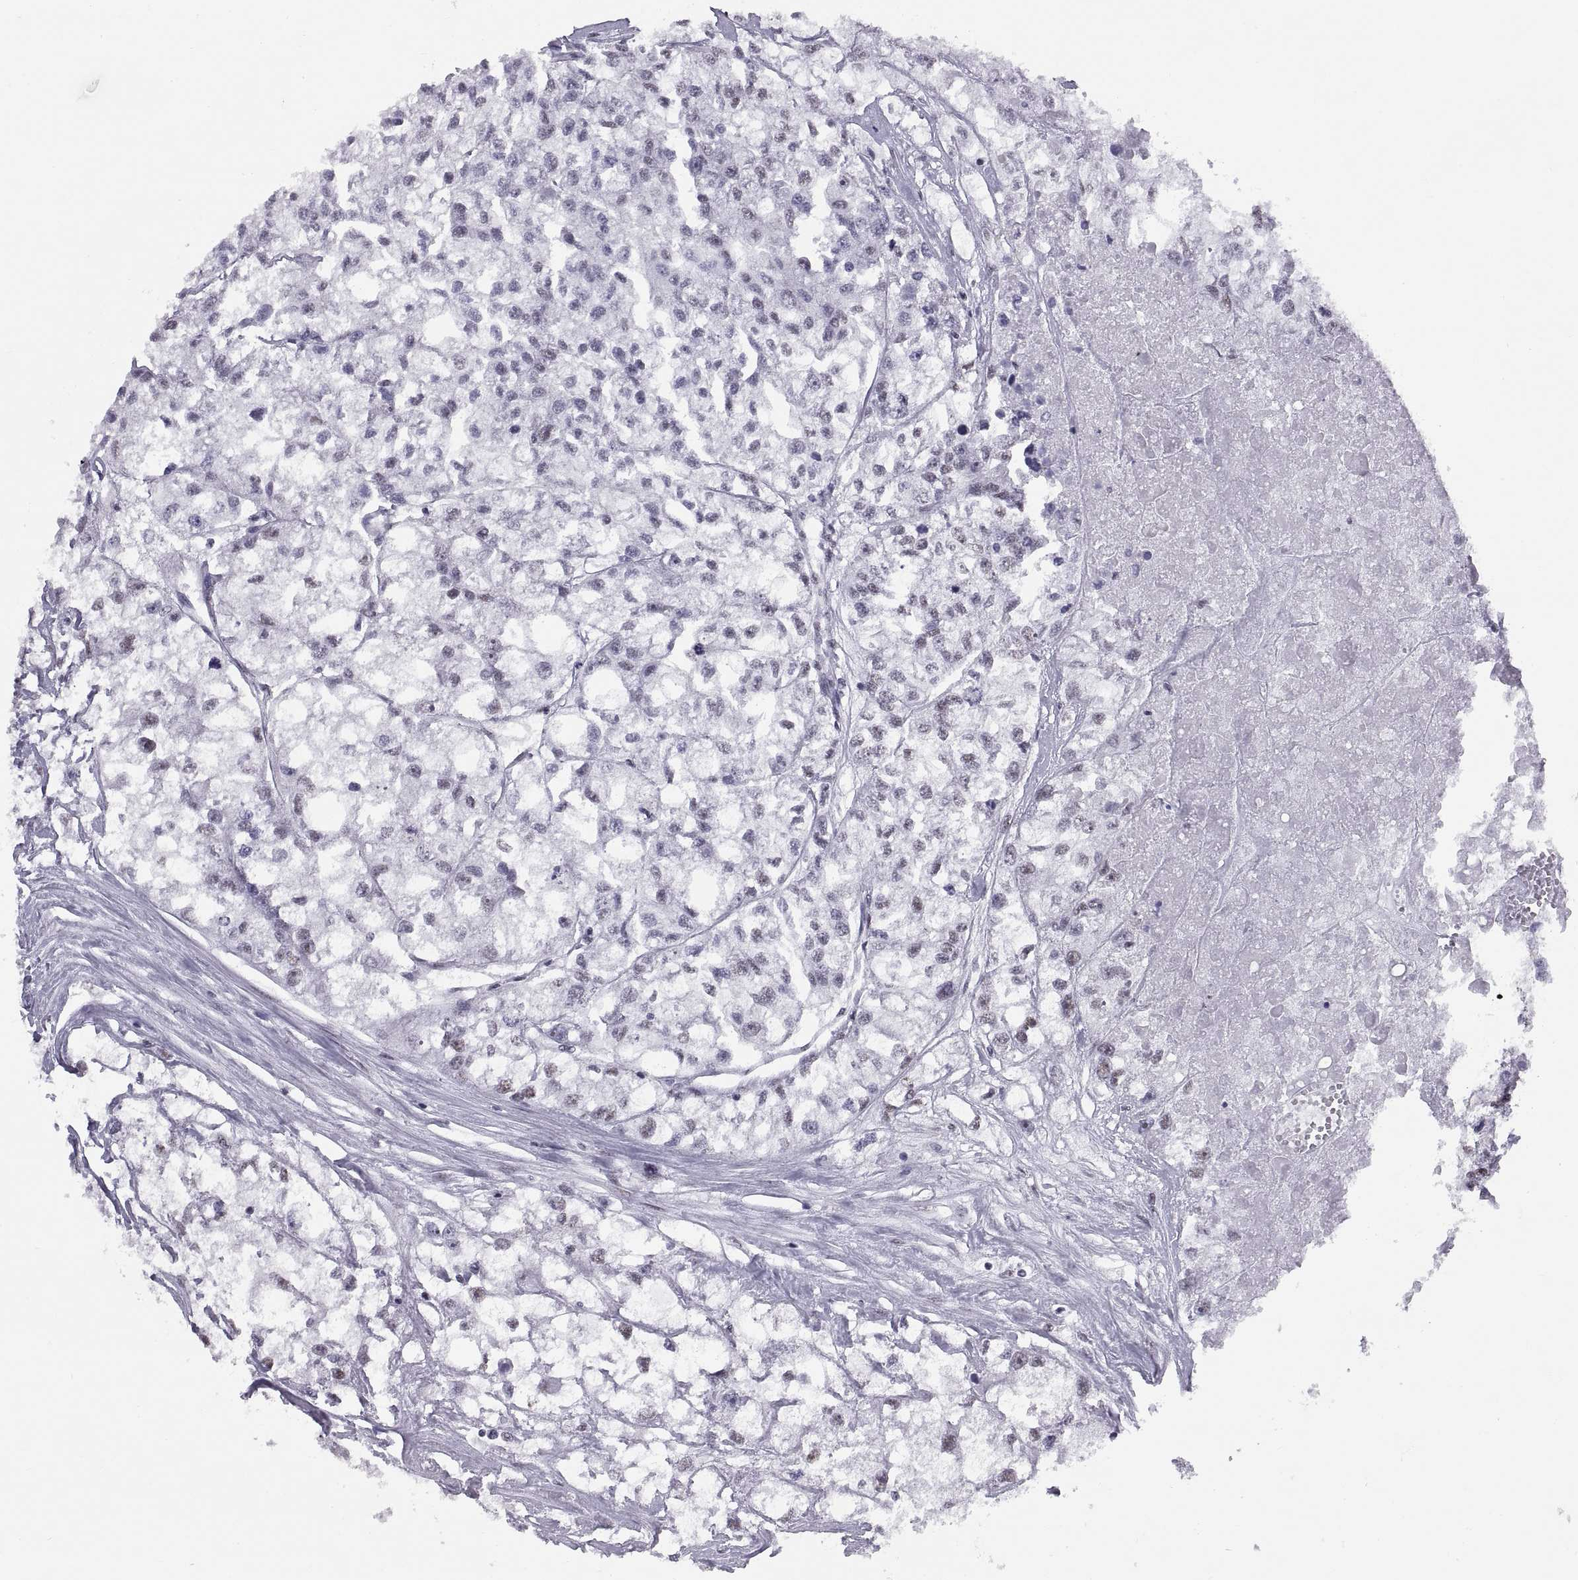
{"staining": {"intensity": "negative", "quantity": "none", "location": "none"}, "tissue": "renal cancer", "cell_type": "Tumor cells", "image_type": "cancer", "snomed": [{"axis": "morphology", "description": "Adenocarcinoma, NOS"}, {"axis": "topography", "description": "Kidney"}], "caption": "Tumor cells are negative for protein expression in human renal cancer (adenocarcinoma). (IHC, brightfield microscopy, high magnification).", "gene": "NEUROD6", "patient": {"sex": "male", "age": 56}}